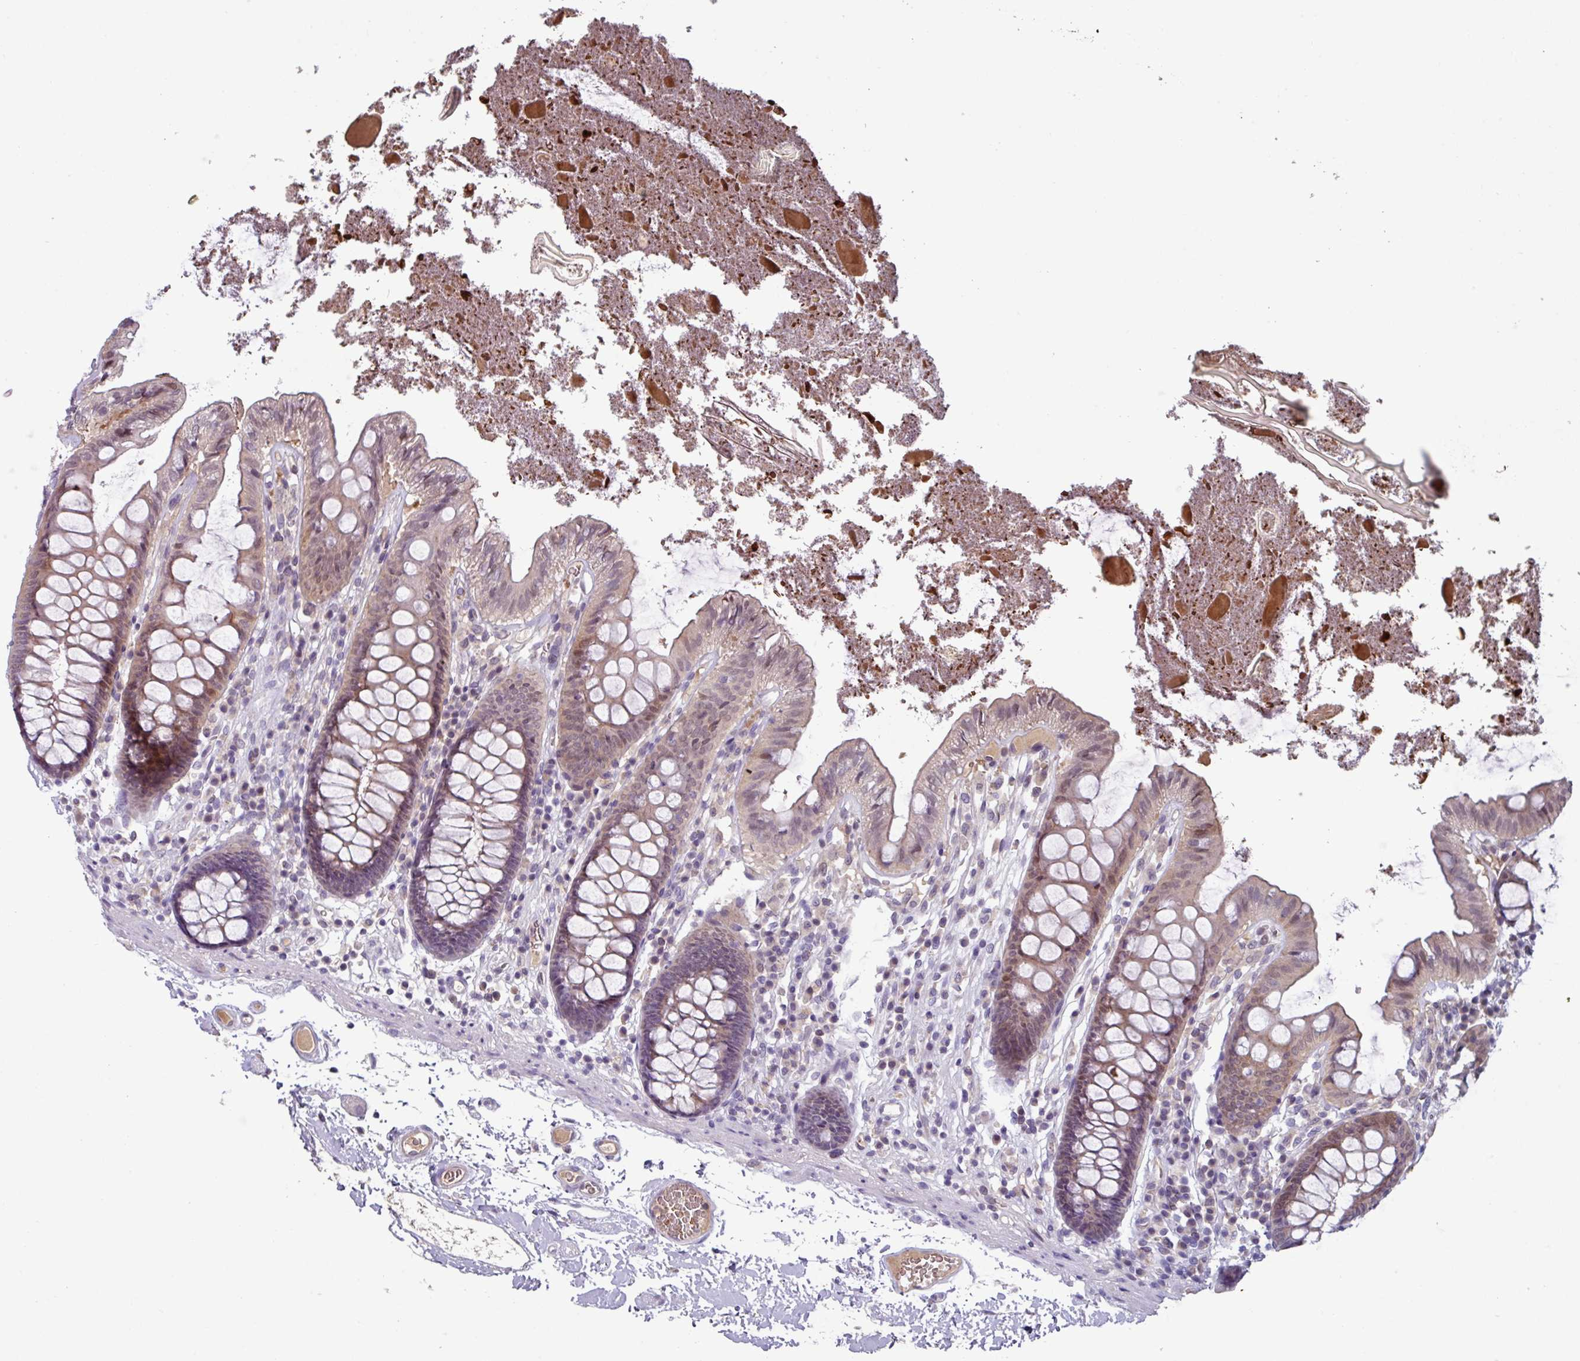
{"staining": {"intensity": "weak", "quantity": "<25%", "location": "cytoplasmic/membranous"}, "tissue": "colon", "cell_type": "Endothelial cells", "image_type": "normal", "snomed": [{"axis": "morphology", "description": "Normal tissue, NOS"}, {"axis": "topography", "description": "Colon"}], "caption": "Immunohistochemical staining of benign human colon demonstrates no significant staining in endothelial cells. (Immunohistochemistry, brightfield microscopy, high magnification).", "gene": "SLC5A10", "patient": {"sex": "male", "age": 84}}